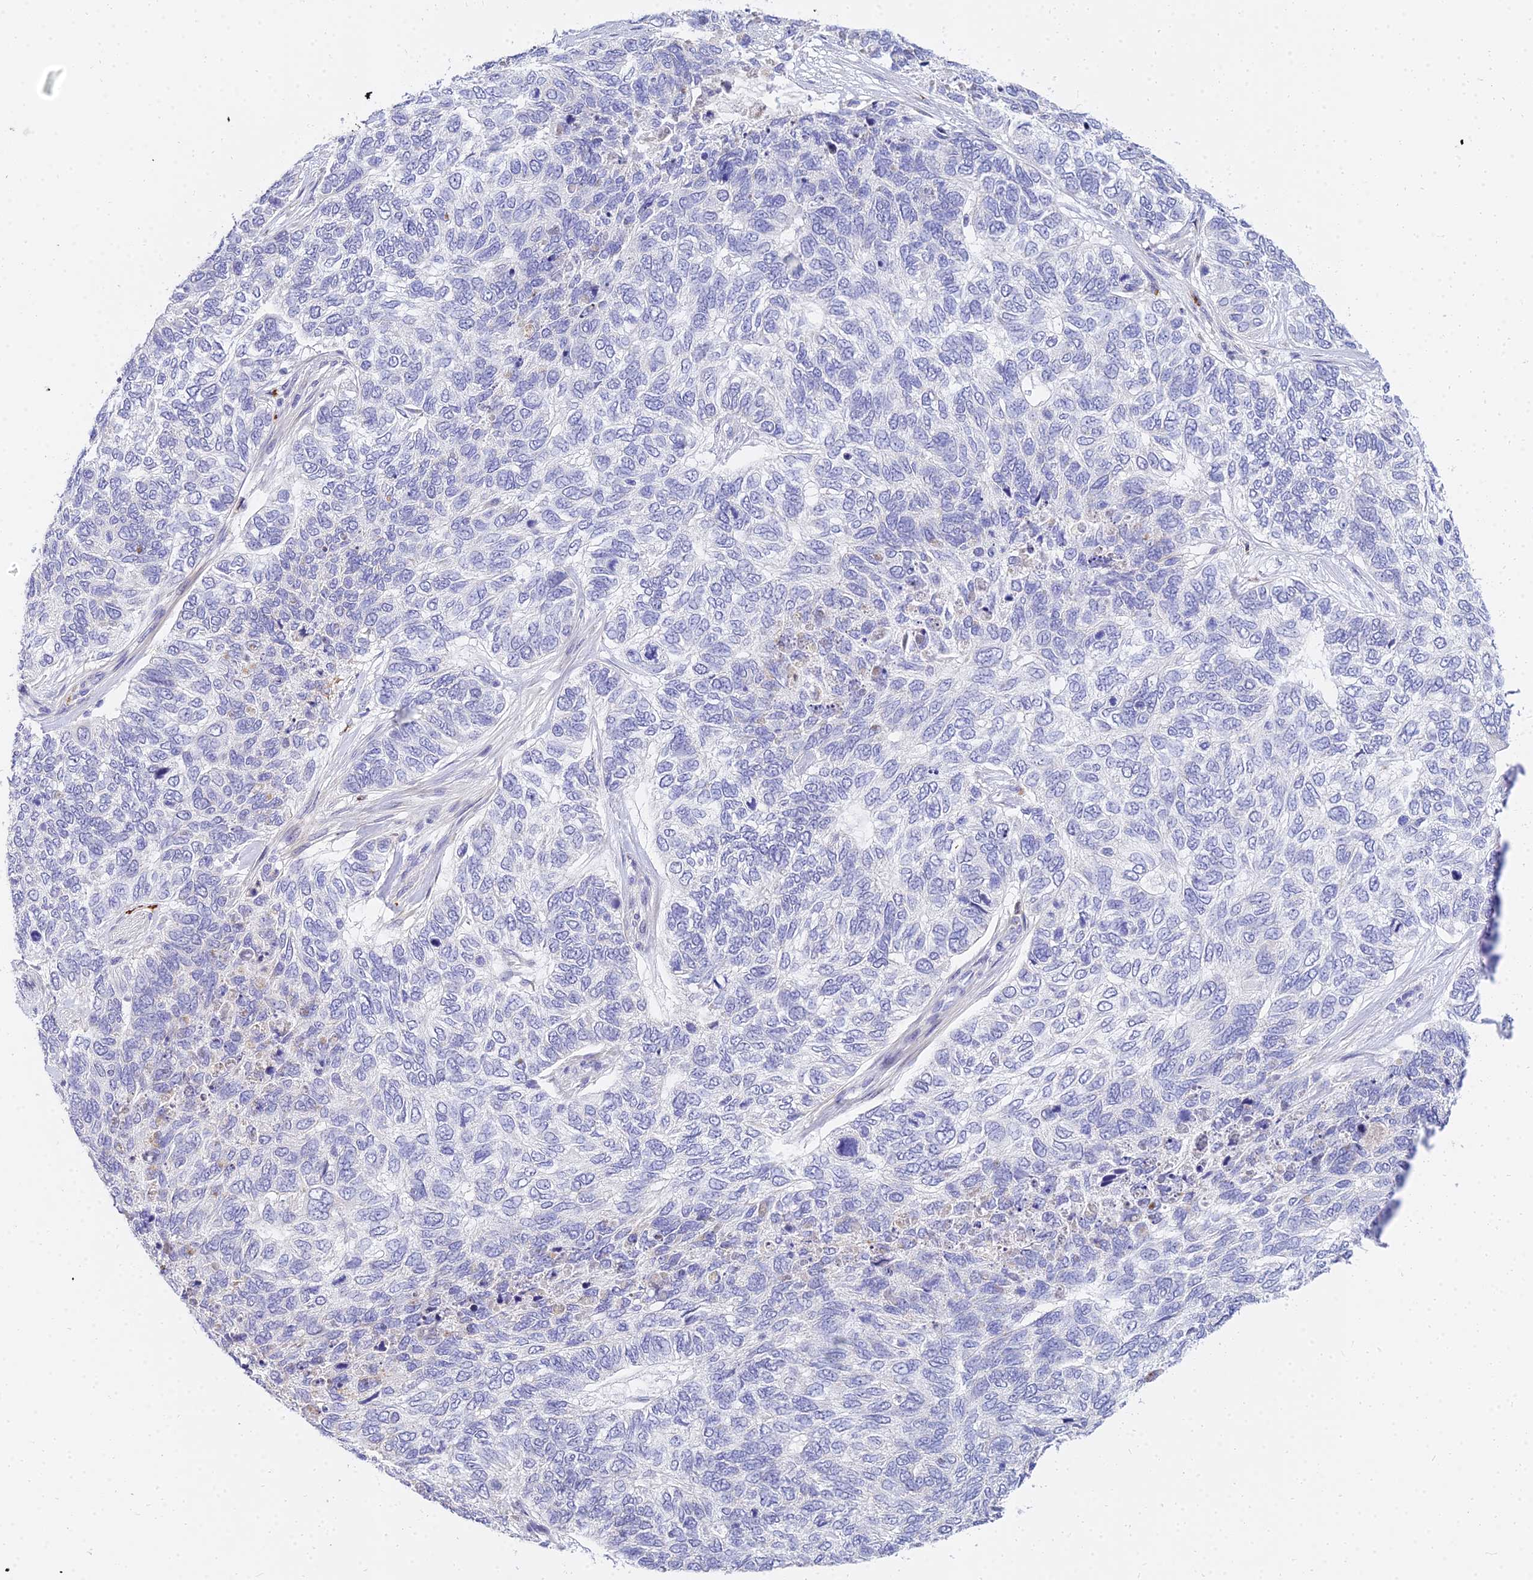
{"staining": {"intensity": "negative", "quantity": "none", "location": "none"}, "tissue": "skin cancer", "cell_type": "Tumor cells", "image_type": "cancer", "snomed": [{"axis": "morphology", "description": "Basal cell carcinoma"}, {"axis": "topography", "description": "Skin"}], "caption": "An immunohistochemistry (IHC) photomicrograph of skin cancer (basal cell carcinoma) is shown. There is no staining in tumor cells of skin cancer (basal cell carcinoma).", "gene": "VWC2L", "patient": {"sex": "female", "age": 65}}